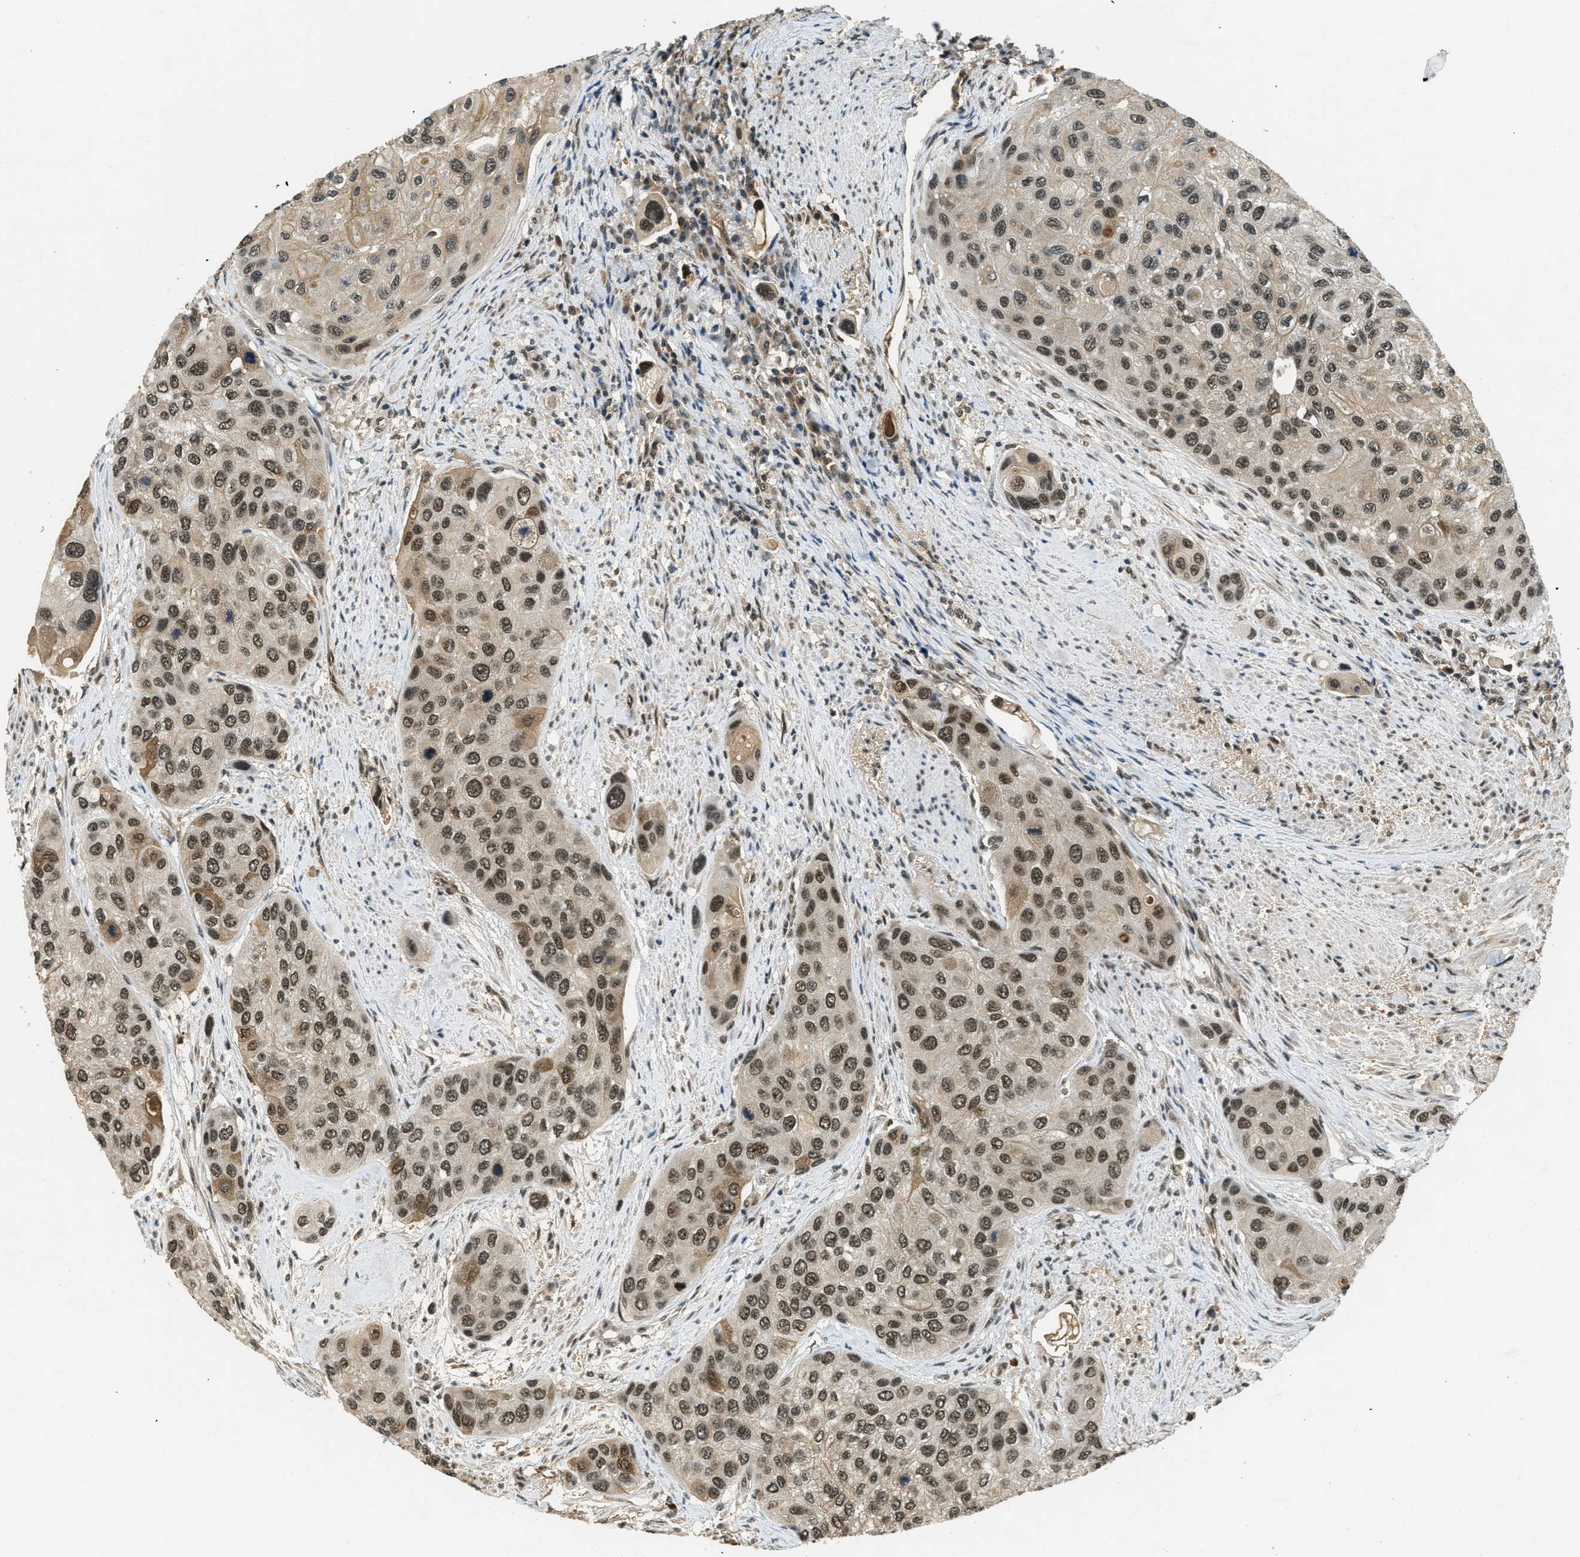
{"staining": {"intensity": "strong", "quantity": "25%-75%", "location": "cytoplasmic/membranous,nuclear"}, "tissue": "urothelial cancer", "cell_type": "Tumor cells", "image_type": "cancer", "snomed": [{"axis": "morphology", "description": "Urothelial carcinoma, High grade"}, {"axis": "topography", "description": "Urinary bladder"}], "caption": "Strong cytoplasmic/membranous and nuclear positivity is appreciated in about 25%-75% of tumor cells in urothelial cancer.", "gene": "ZNF148", "patient": {"sex": "female", "age": 56}}